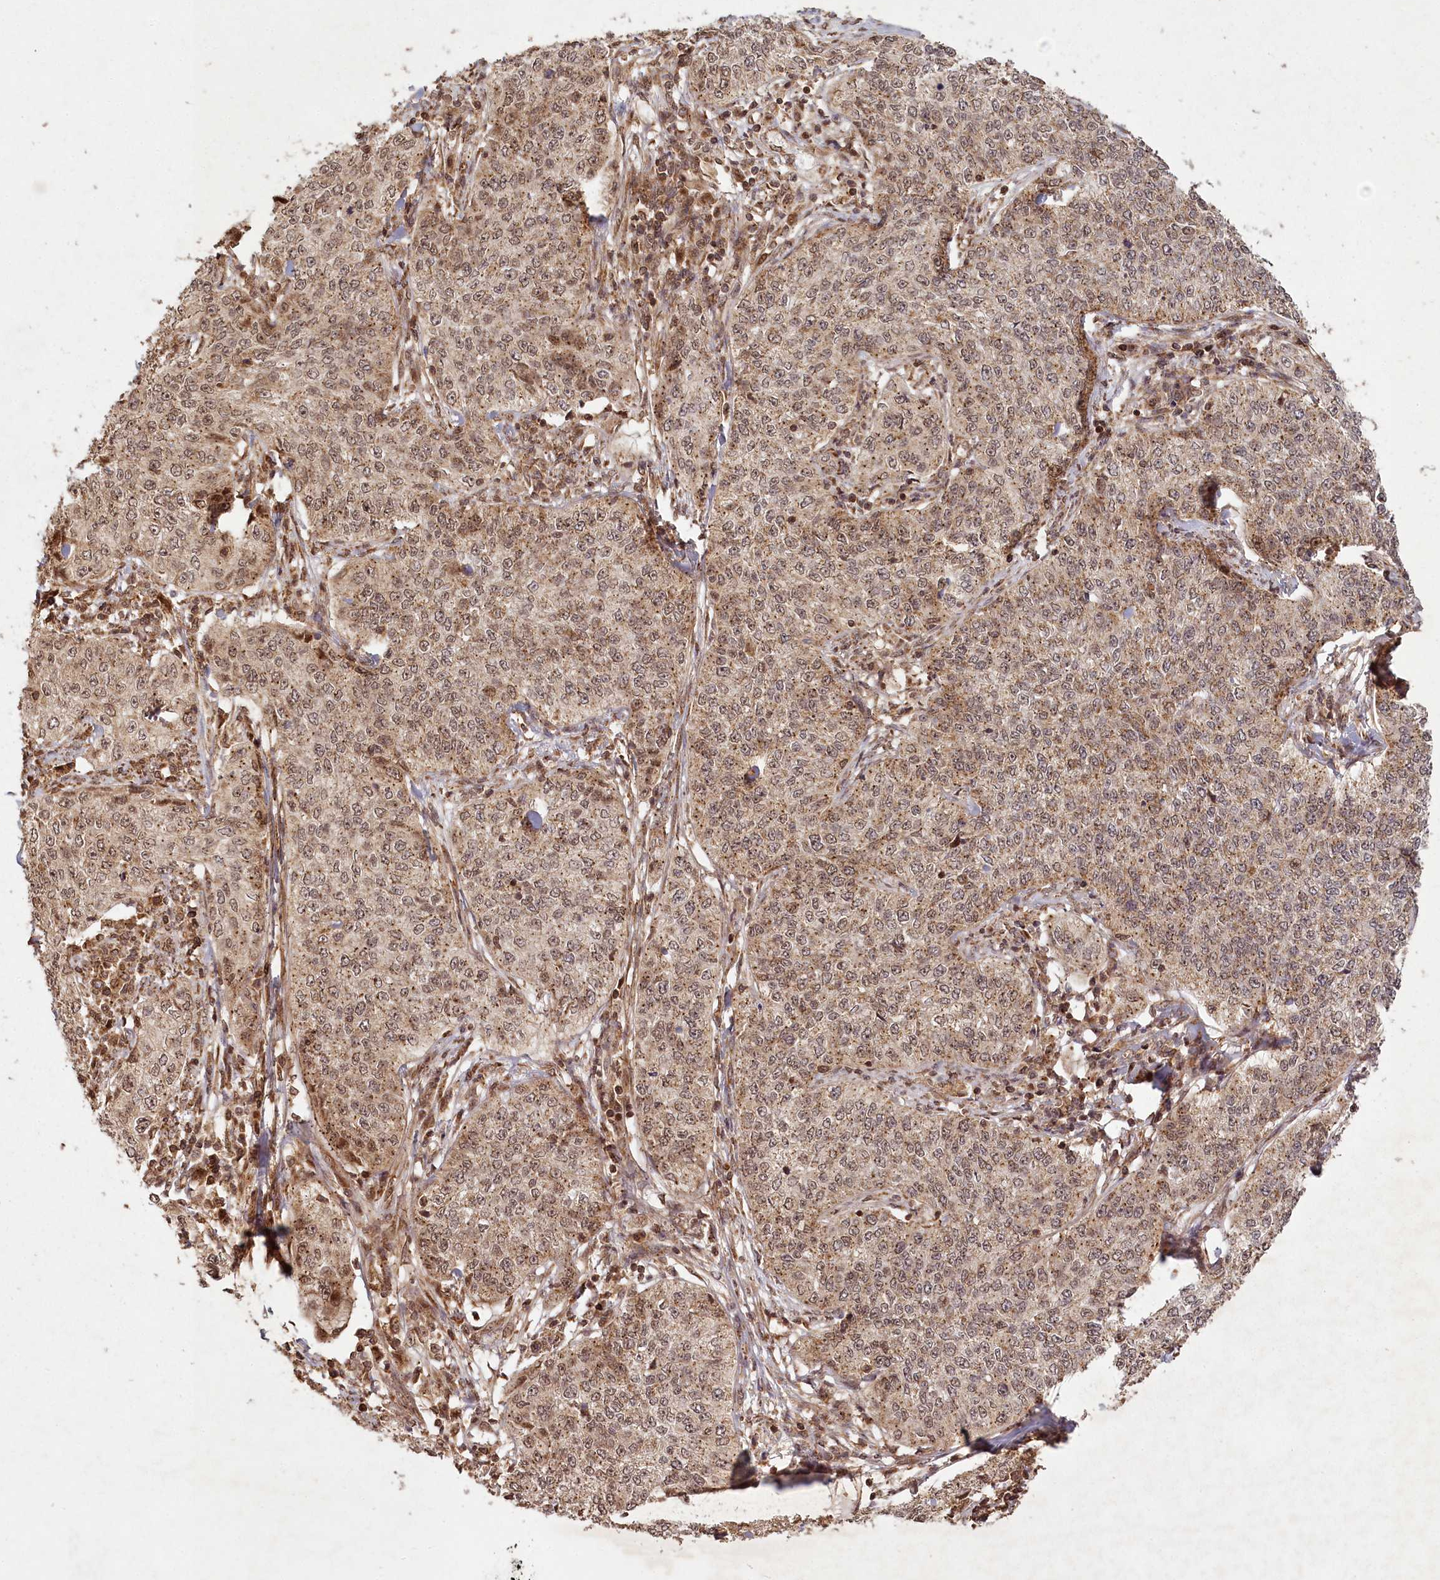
{"staining": {"intensity": "moderate", "quantity": ">75%", "location": "cytoplasmic/membranous"}, "tissue": "cervical cancer", "cell_type": "Tumor cells", "image_type": "cancer", "snomed": [{"axis": "morphology", "description": "Squamous cell carcinoma, NOS"}, {"axis": "topography", "description": "Cervix"}], "caption": "Squamous cell carcinoma (cervical) stained with IHC shows moderate cytoplasmic/membranous staining in approximately >75% of tumor cells.", "gene": "MICU1", "patient": {"sex": "female", "age": 35}}